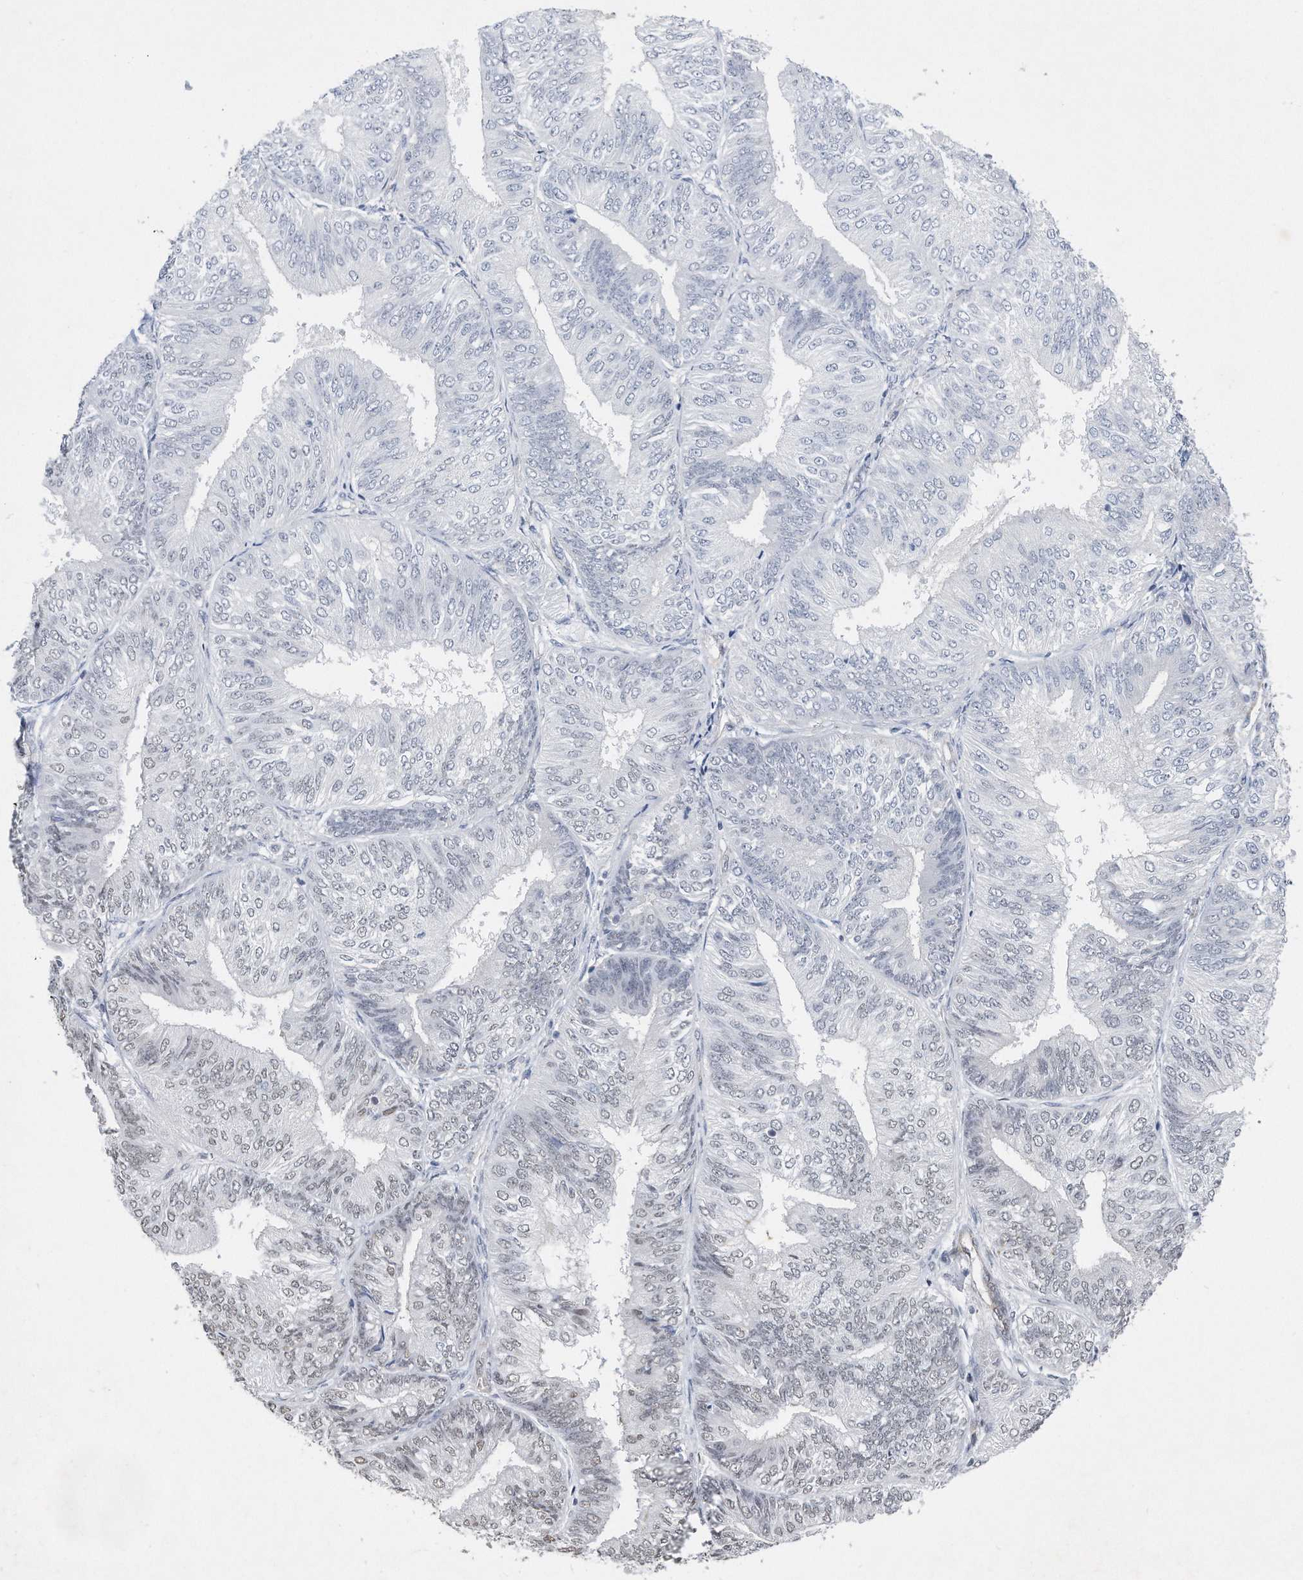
{"staining": {"intensity": "negative", "quantity": "none", "location": "none"}, "tissue": "endometrial cancer", "cell_type": "Tumor cells", "image_type": "cancer", "snomed": [{"axis": "morphology", "description": "Adenocarcinoma, NOS"}, {"axis": "topography", "description": "Endometrium"}], "caption": "An IHC image of adenocarcinoma (endometrial) is shown. There is no staining in tumor cells of adenocarcinoma (endometrial).", "gene": "TP53INP1", "patient": {"sex": "female", "age": 58}}